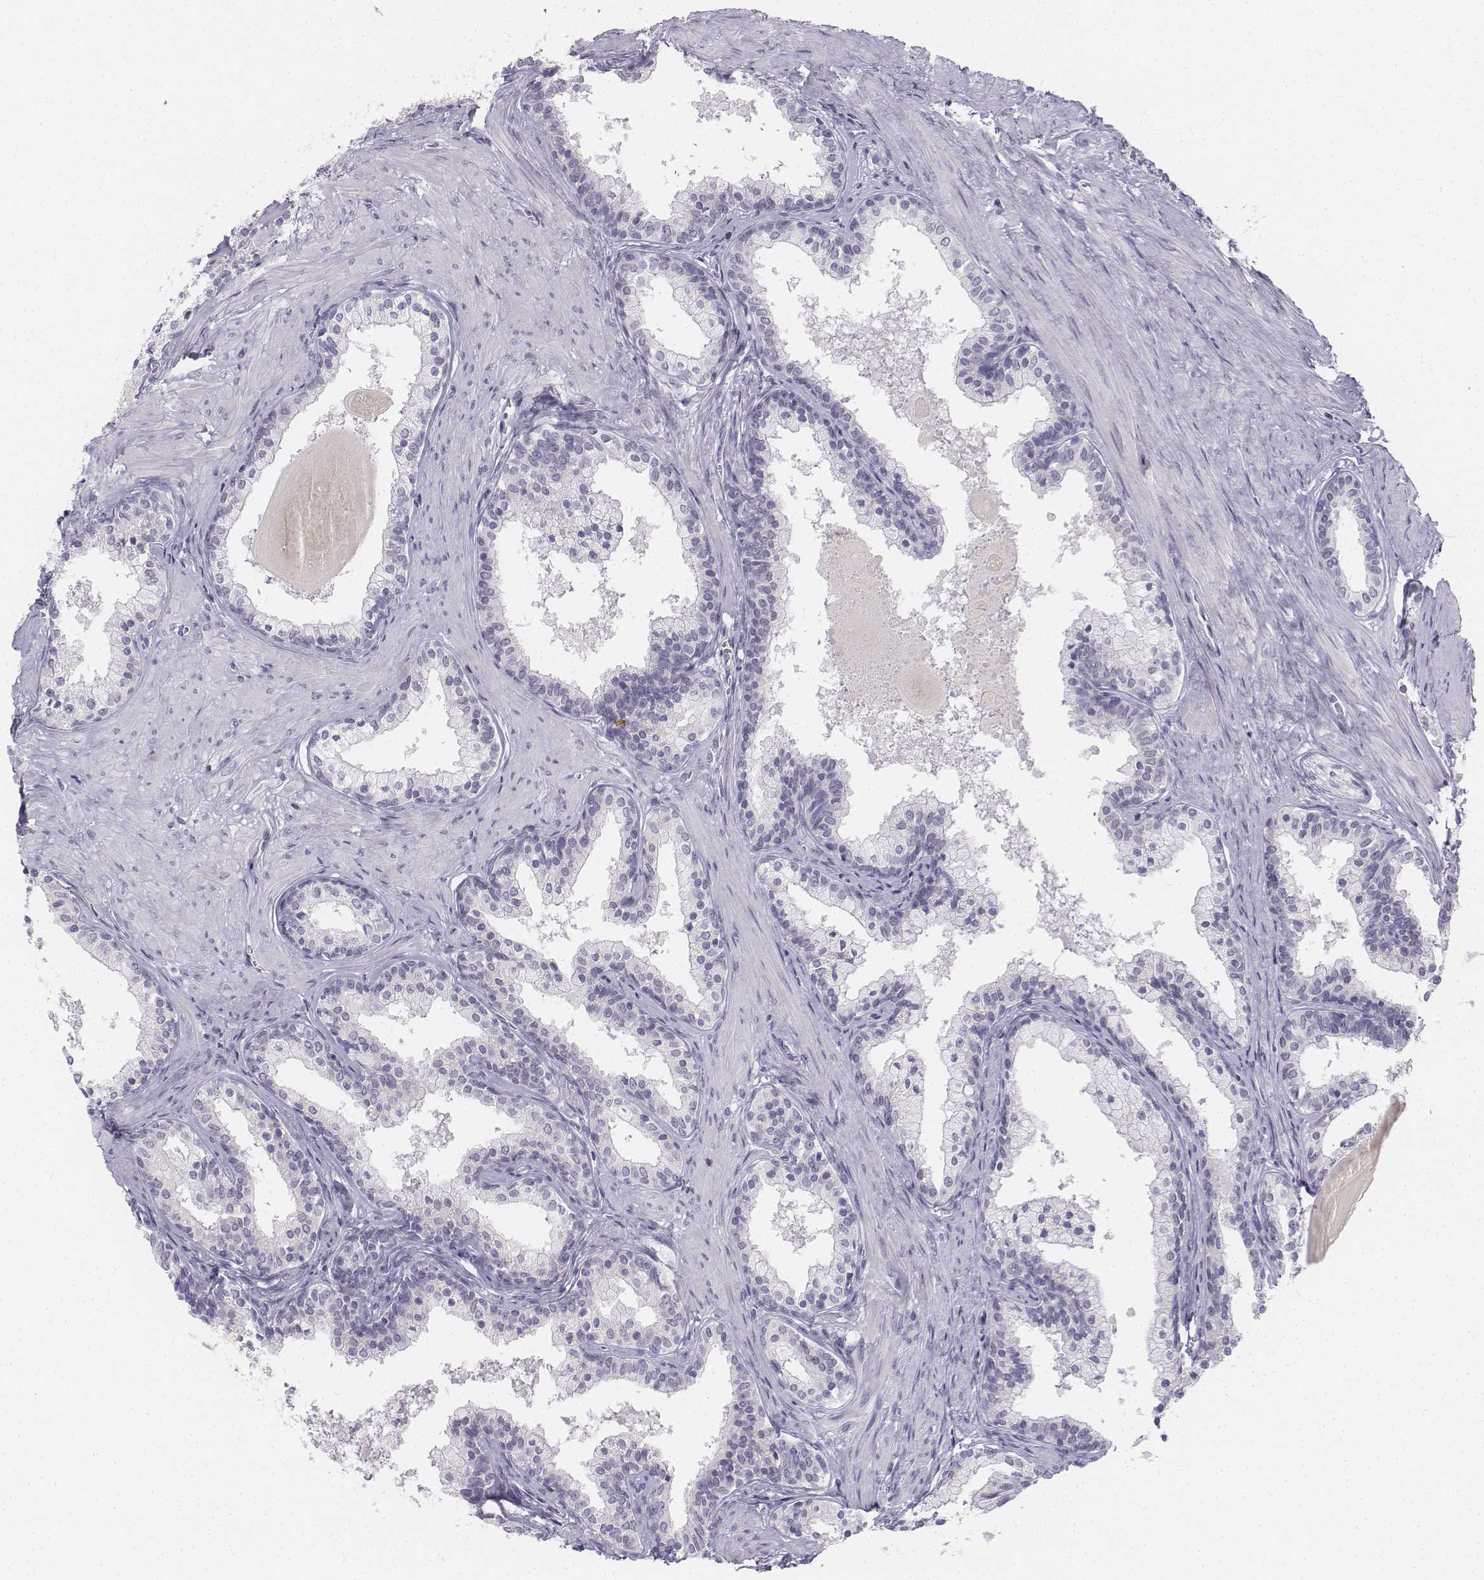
{"staining": {"intensity": "negative", "quantity": "none", "location": "none"}, "tissue": "prostate", "cell_type": "Glandular cells", "image_type": "normal", "snomed": [{"axis": "morphology", "description": "Normal tissue, NOS"}, {"axis": "topography", "description": "Prostate"}], "caption": "A high-resolution image shows immunohistochemistry staining of benign prostate, which reveals no significant positivity in glandular cells.", "gene": "UCN2", "patient": {"sex": "male", "age": 61}}